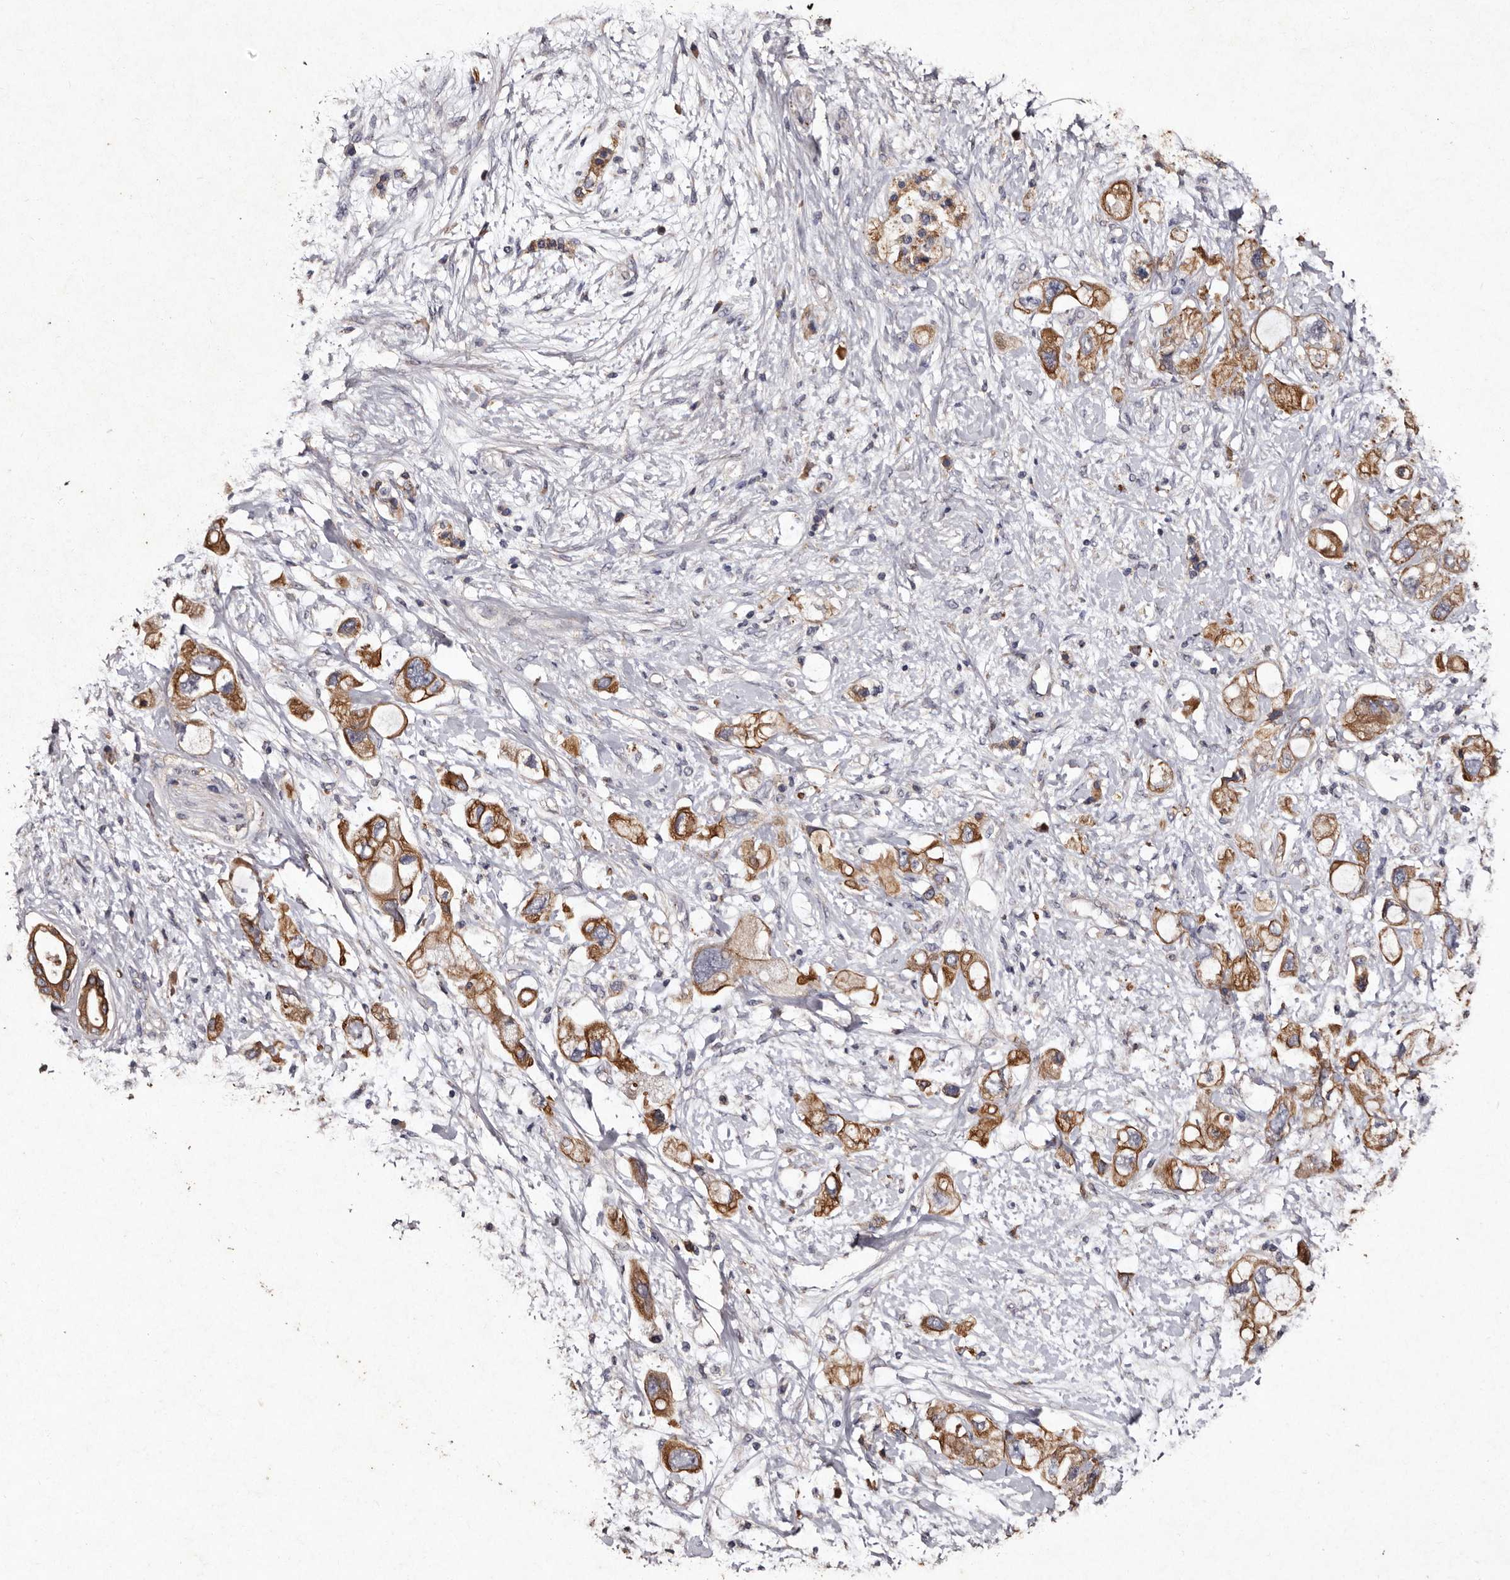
{"staining": {"intensity": "moderate", "quantity": ">75%", "location": "cytoplasmic/membranous"}, "tissue": "pancreatic cancer", "cell_type": "Tumor cells", "image_type": "cancer", "snomed": [{"axis": "morphology", "description": "Adenocarcinoma, NOS"}, {"axis": "topography", "description": "Pancreas"}], "caption": "DAB (3,3'-diaminobenzidine) immunohistochemical staining of pancreatic cancer demonstrates moderate cytoplasmic/membranous protein positivity in approximately >75% of tumor cells.", "gene": "TFB1M", "patient": {"sex": "female", "age": 56}}